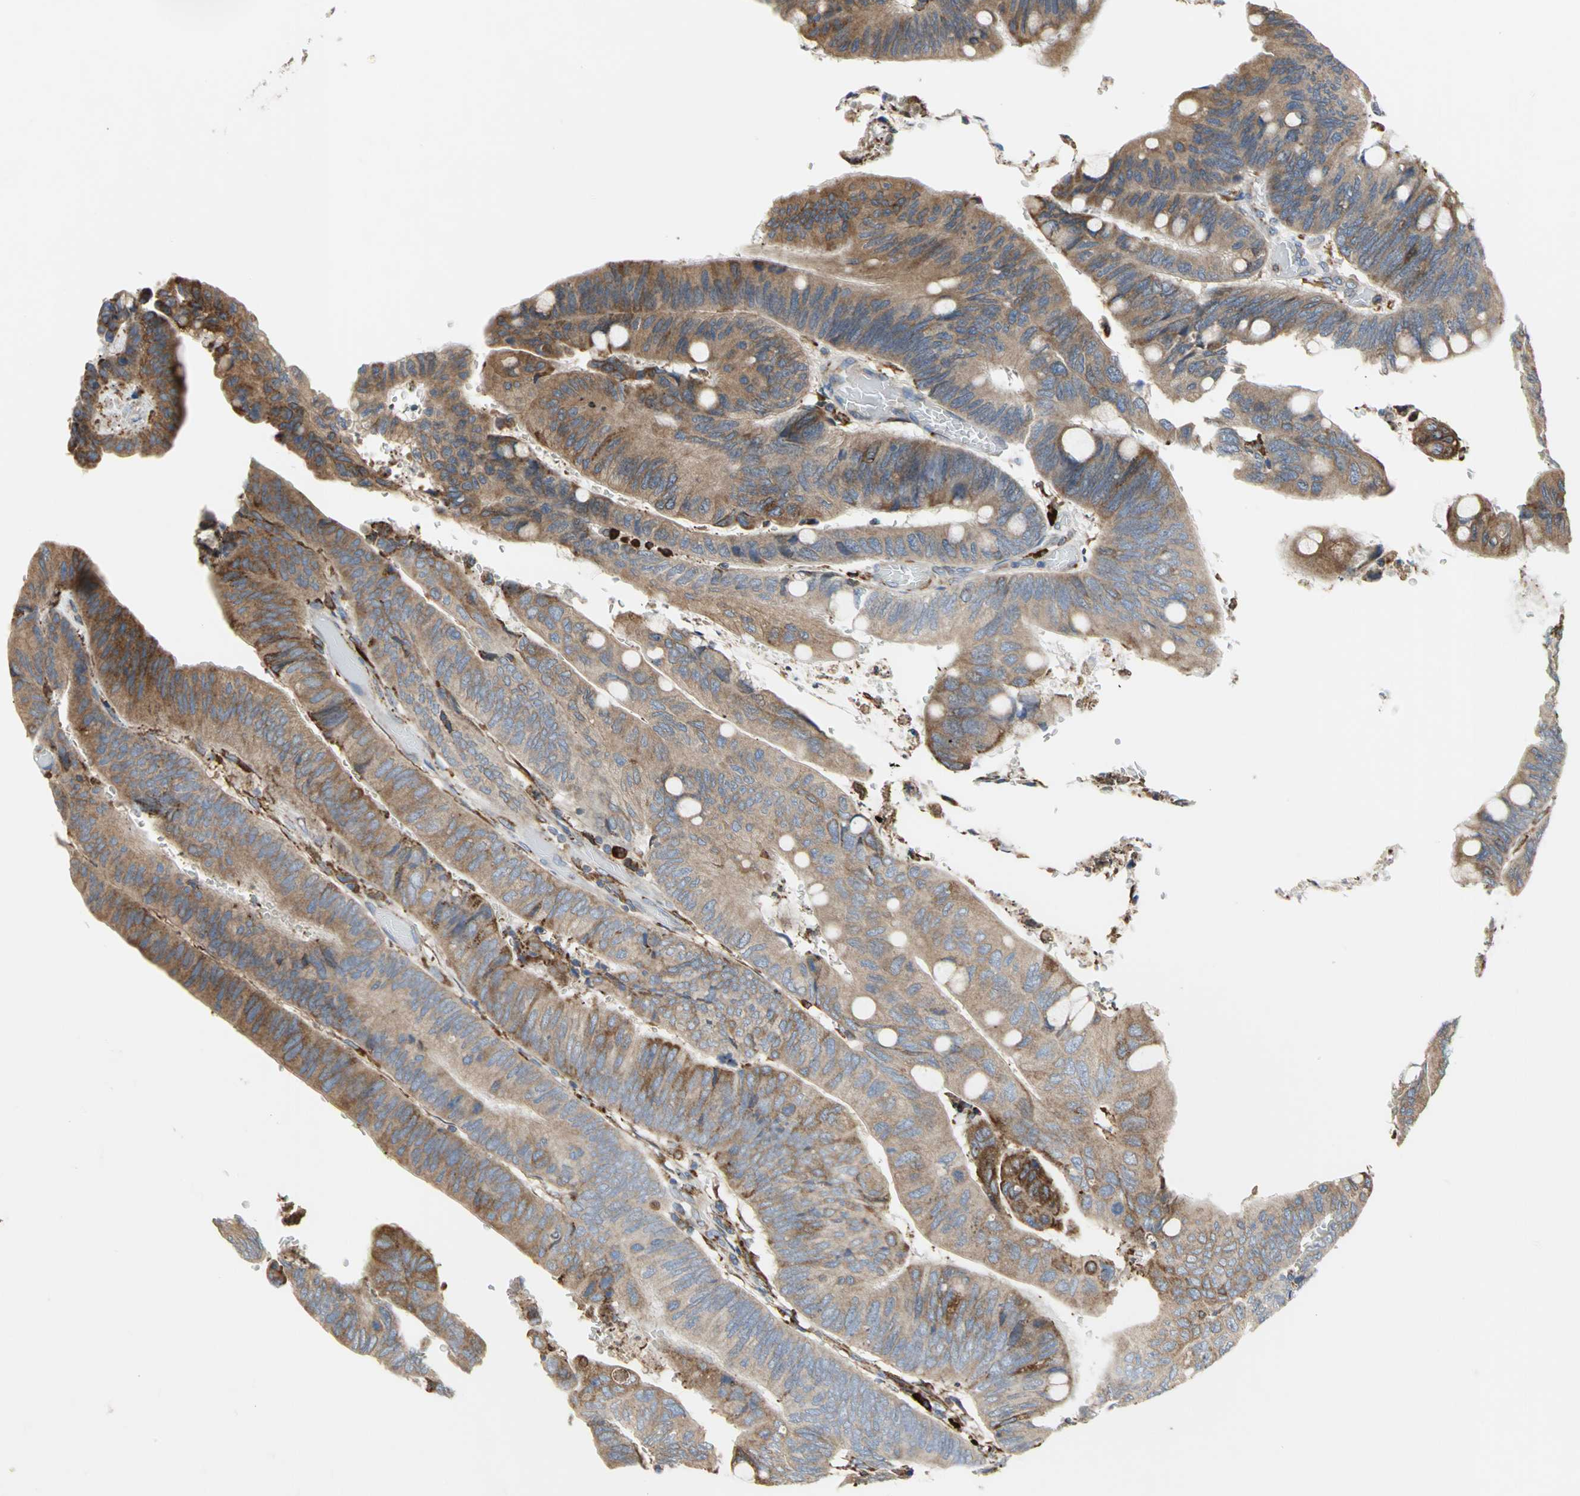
{"staining": {"intensity": "moderate", "quantity": ">75%", "location": "cytoplasmic/membranous"}, "tissue": "colorectal cancer", "cell_type": "Tumor cells", "image_type": "cancer", "snomed": [{"axis": "morphology", "description": "Normal tissue, NOS"}, {"axis": "morphology", "description": "Adenocarcinoma, NOS"}, {"axis": "topography", "description": "Rectum"}], "caption": "Immunohistochemical staining of human adenocarcinoma (colorectal) displays medium levels of moderate cytoplasmic/membranous protein expression in approximately >75% of tumor cells.", "gene": "SDF2L1", "patient": {"sex": "male", "age": 92}}